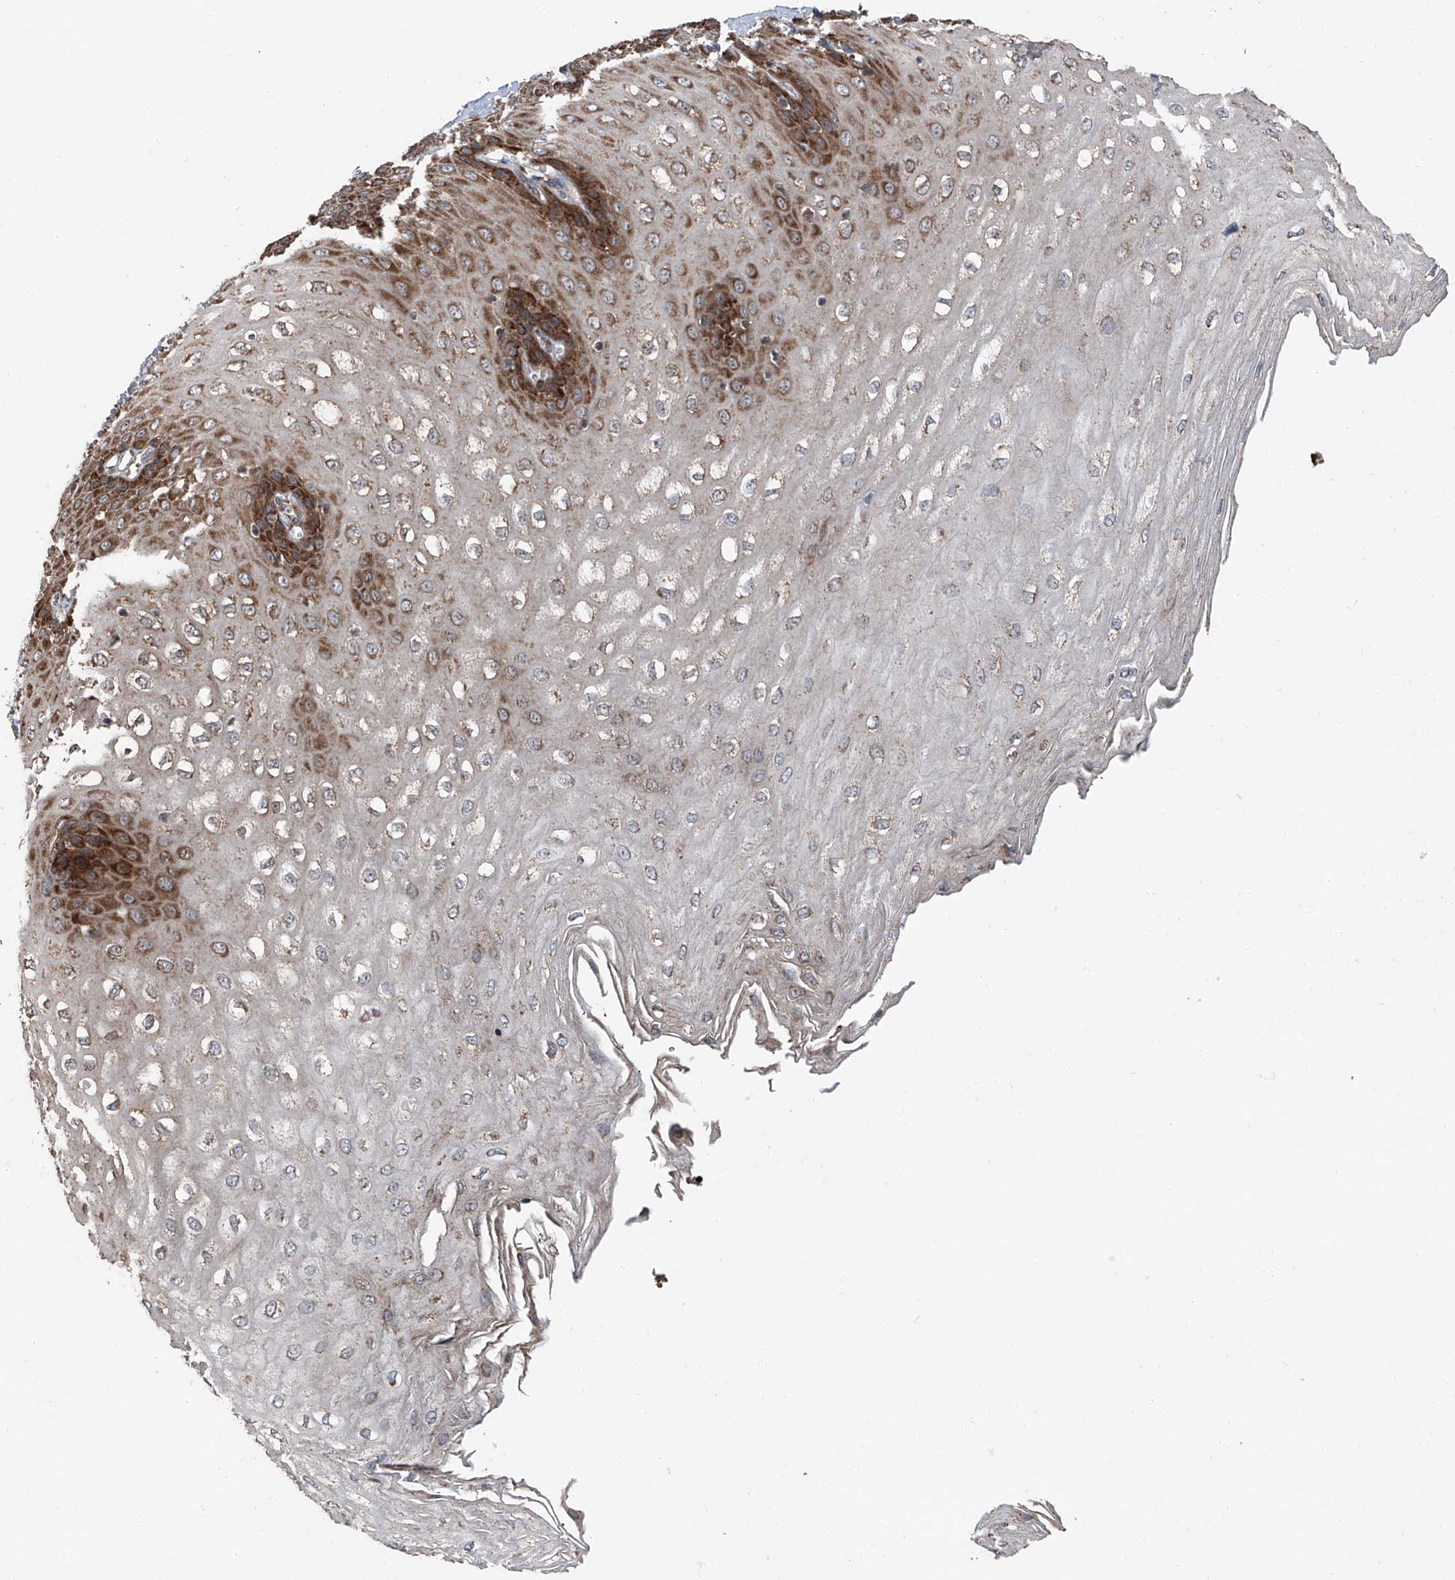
{"staining": {"intensity": "strong", "quantity": "25%-75%", "location": "cytoplasmic/membranous"}, "tissue": "esophagus", "cell_type": "Squamous epithelial cells", "image_type": "normal", "snomed": [{"axis": "morphology", "description": "Normal tissue, NOS"}, {"axis": "topography", "description": "Esophagus"}], "caption": "Immunohistochemistry (IHC) (DAB) staining of normal esophagus demonstrates strong cytoplasmic/membranous protein expression in approximately 25%-75% of squamous epithelial cells.", "gene": "LIMK1", "patient": {"sex": "male", "age": 60}}